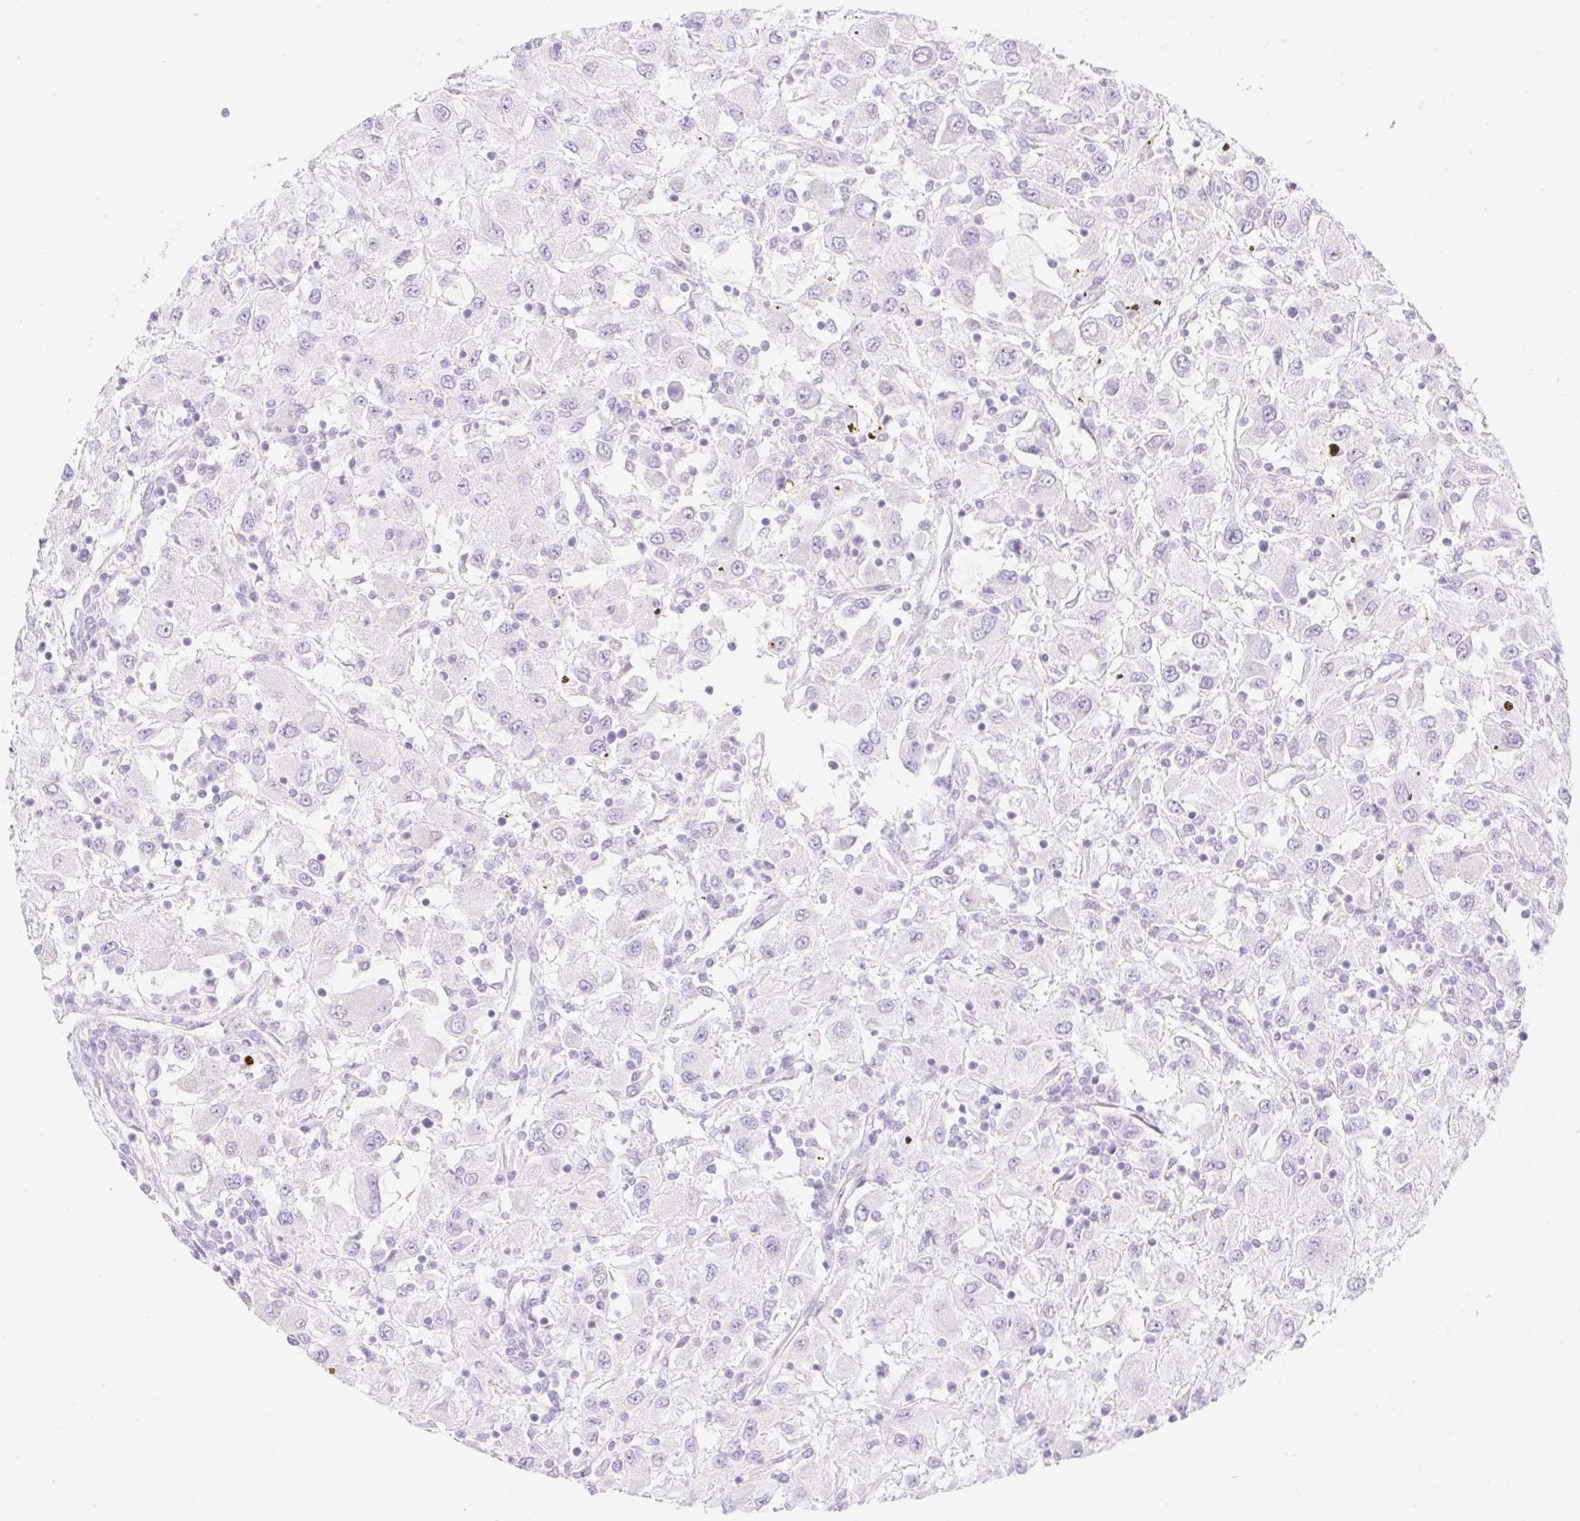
{"staining": {"intensity": "negative", "quantity": "none", "location": "none"}, "tissue": "renal cancer", "cell_type": "Tumor cells", "image_type": "cancer", "snomed": [{"axis": "morphology", "description": "Adenocarcinoma, NOS"}, {"axis": "topography", "description": "Kidney"}], "caption": "The micrograph exhibits no significant positivity in tumor cells of renal cancer.", "gene": "CDX1", "patient": {"sex": "female", "age": 67}}